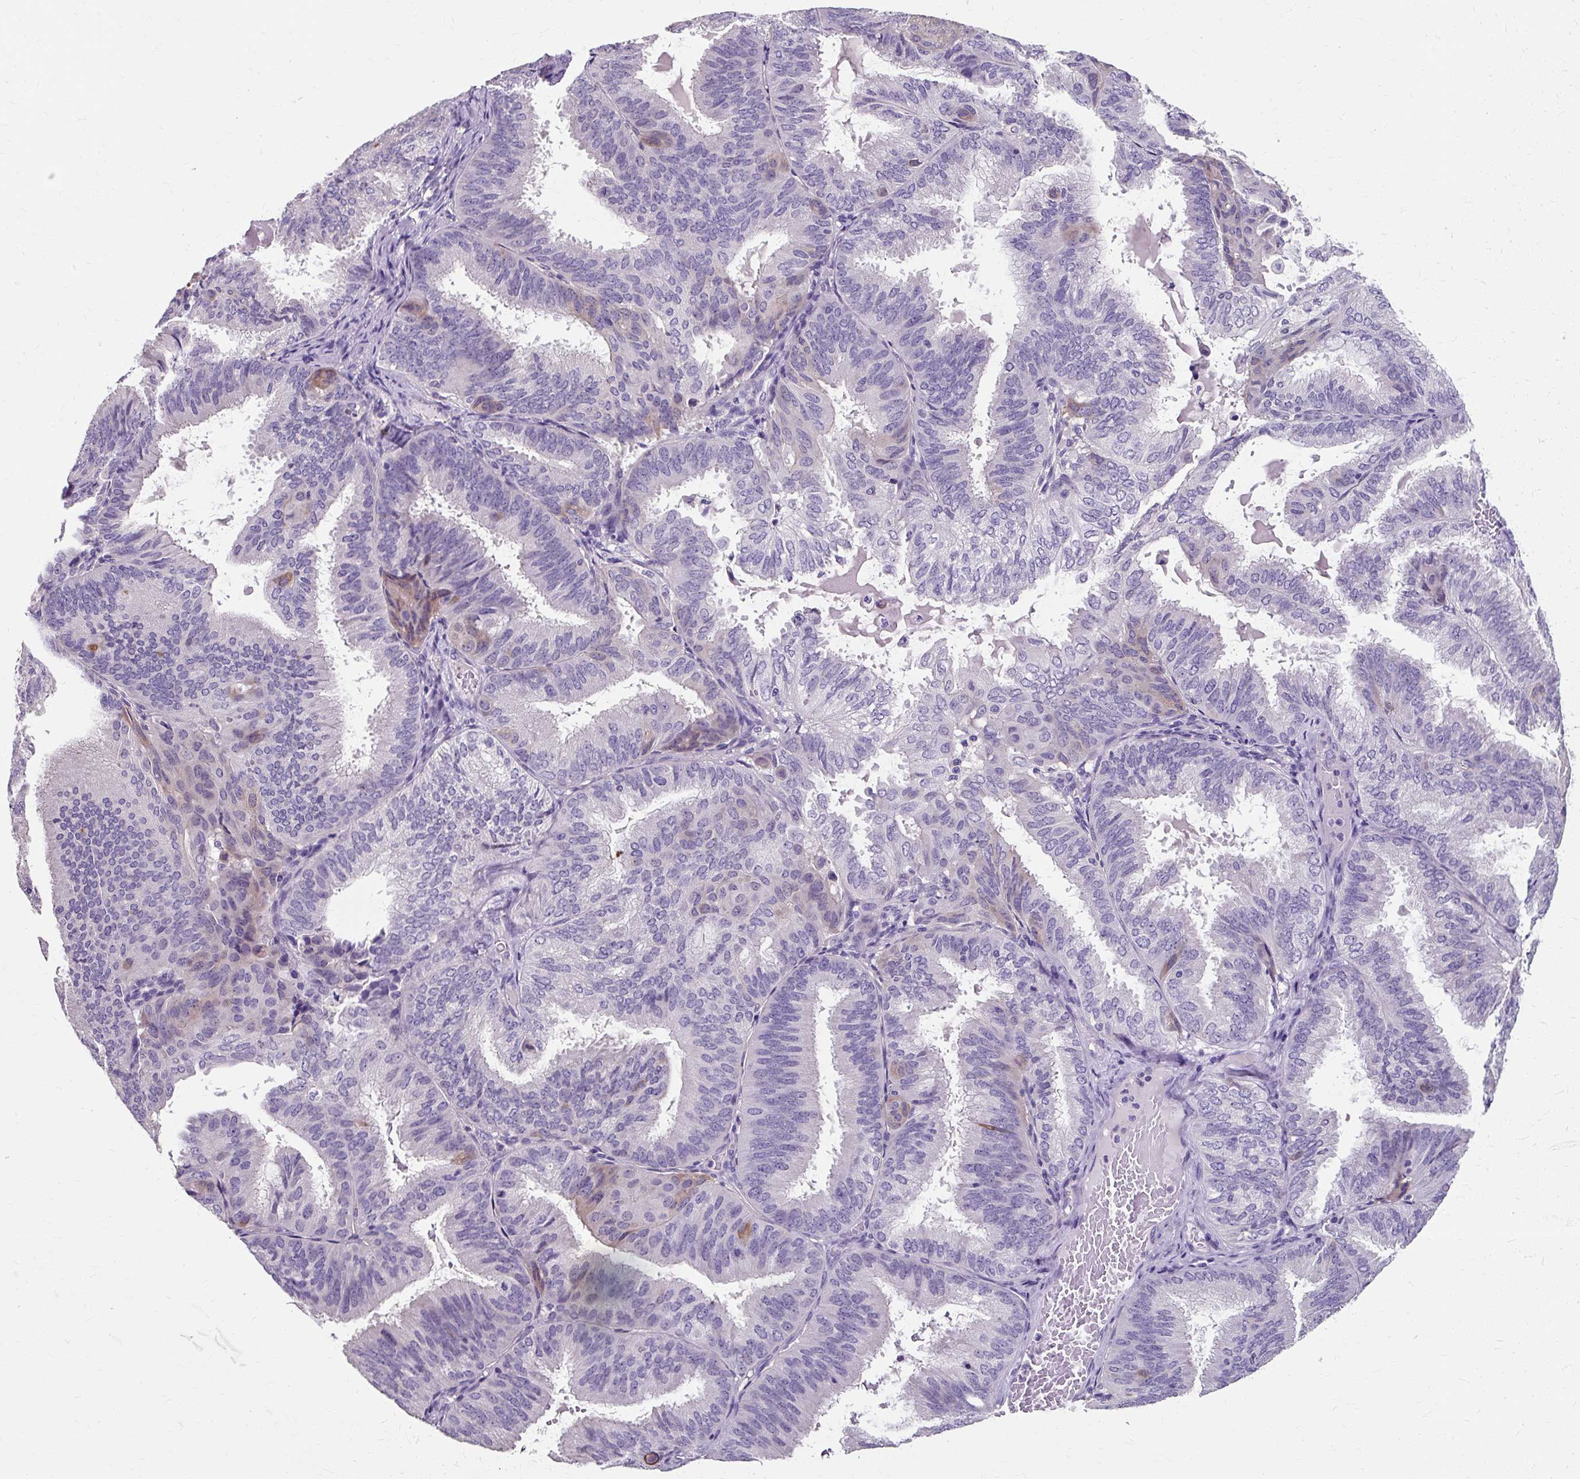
{"staining": {"intensity": "negative", "quantity": "none", "location": "none"}, "tissue": "endometrial cancer", "cell_type": "Tumor cells", "image_type": "cancer", "snomed": [{"axis": "morphology", "description": "Adenocarcinoma, NOS"}, {"axis": "topography", "description": "Endometrium"}], "caption": "Immunohistochemistry (IHC) of endometrial adenocarcinoma shows no expression in tumor cells.", "gene": "KLHL24", "patient": {"sex": "female", "age": 49}}